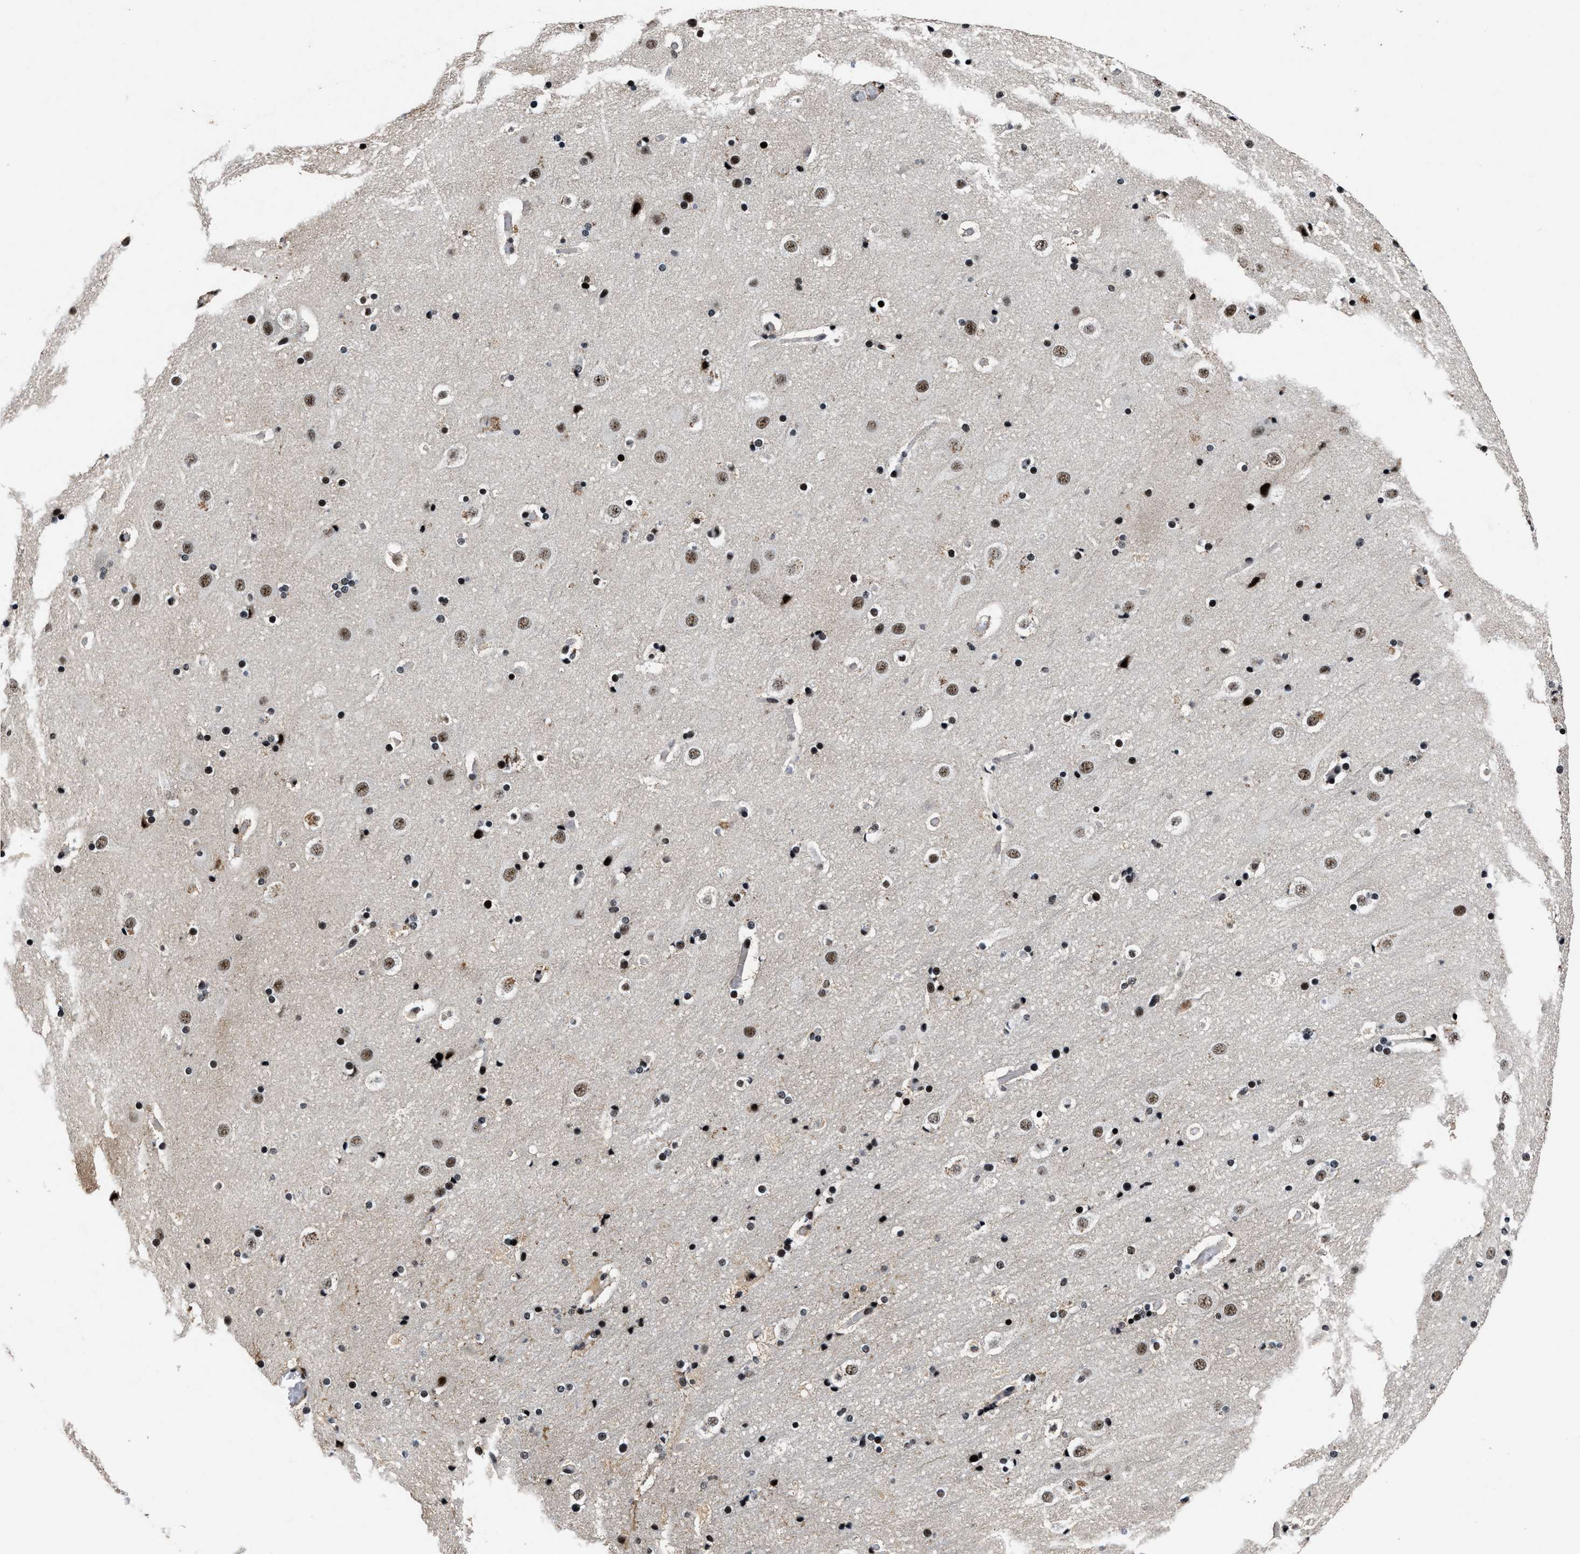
{"staining": {"intensity": "weak", "quantity": "25%-75%", "location": "nuclear"}, "tissue": "cerebral cortex", "cell_type": "Endothelial cells", "image_type": "normal", "snomed": [{"axis": "morphology", "description": "Normal tissue, NOS"}, {"axis": "topography", "description": "Cerebral cortex"}], "caption": "Immunohistochemical staining of unremarkable human cerebral cortex demonstrates weak nuclear protein positivity in about 25%-75% of endothelial cells. (brown staining indicates protein expression, while blue staining denotes nuclei).", "gene": "ZNF233", "patient": {"sex": "male", "age": 57}}